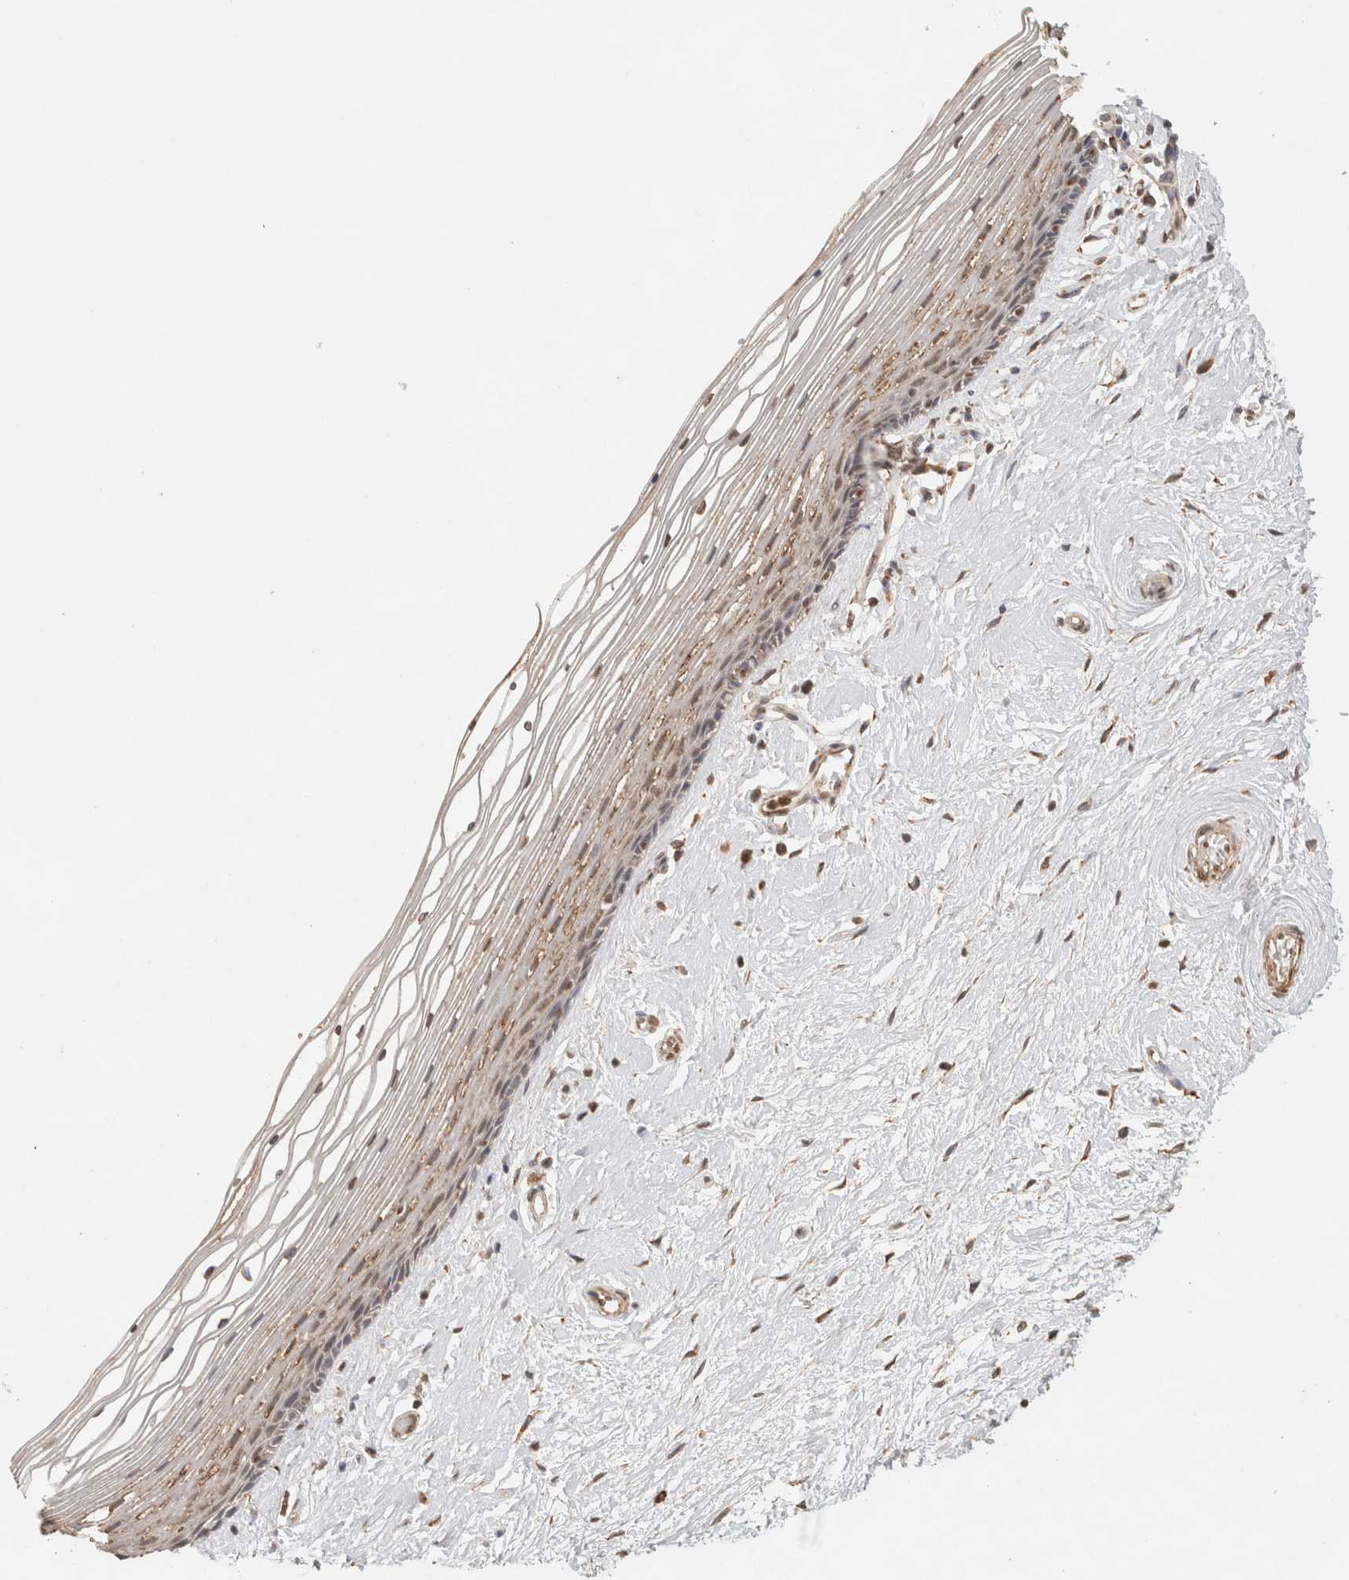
{"staining": {"intensity": "weak", "quantity": ">75%", "location": "cytoplasmic/membranous,nuclear"}, "tissue": "vagina", "cell_type": "Squamous epithelial cells", "image_type": "normal", "snomed": [{"axis": "morphology", "description": "Normal tissue, NOS"}, {"axis": "topography", "description": "Vagina"}], "caption": "The histopathology image exhibits a brown stain indicating the presence of a protein in the cytoplasmic/membranous,nuclear of squamous epithelial cells in vagina. Nuclei are stained in blue.", "gene": "BNIP3L", "patient": {"sex": "female", "age": 46}}